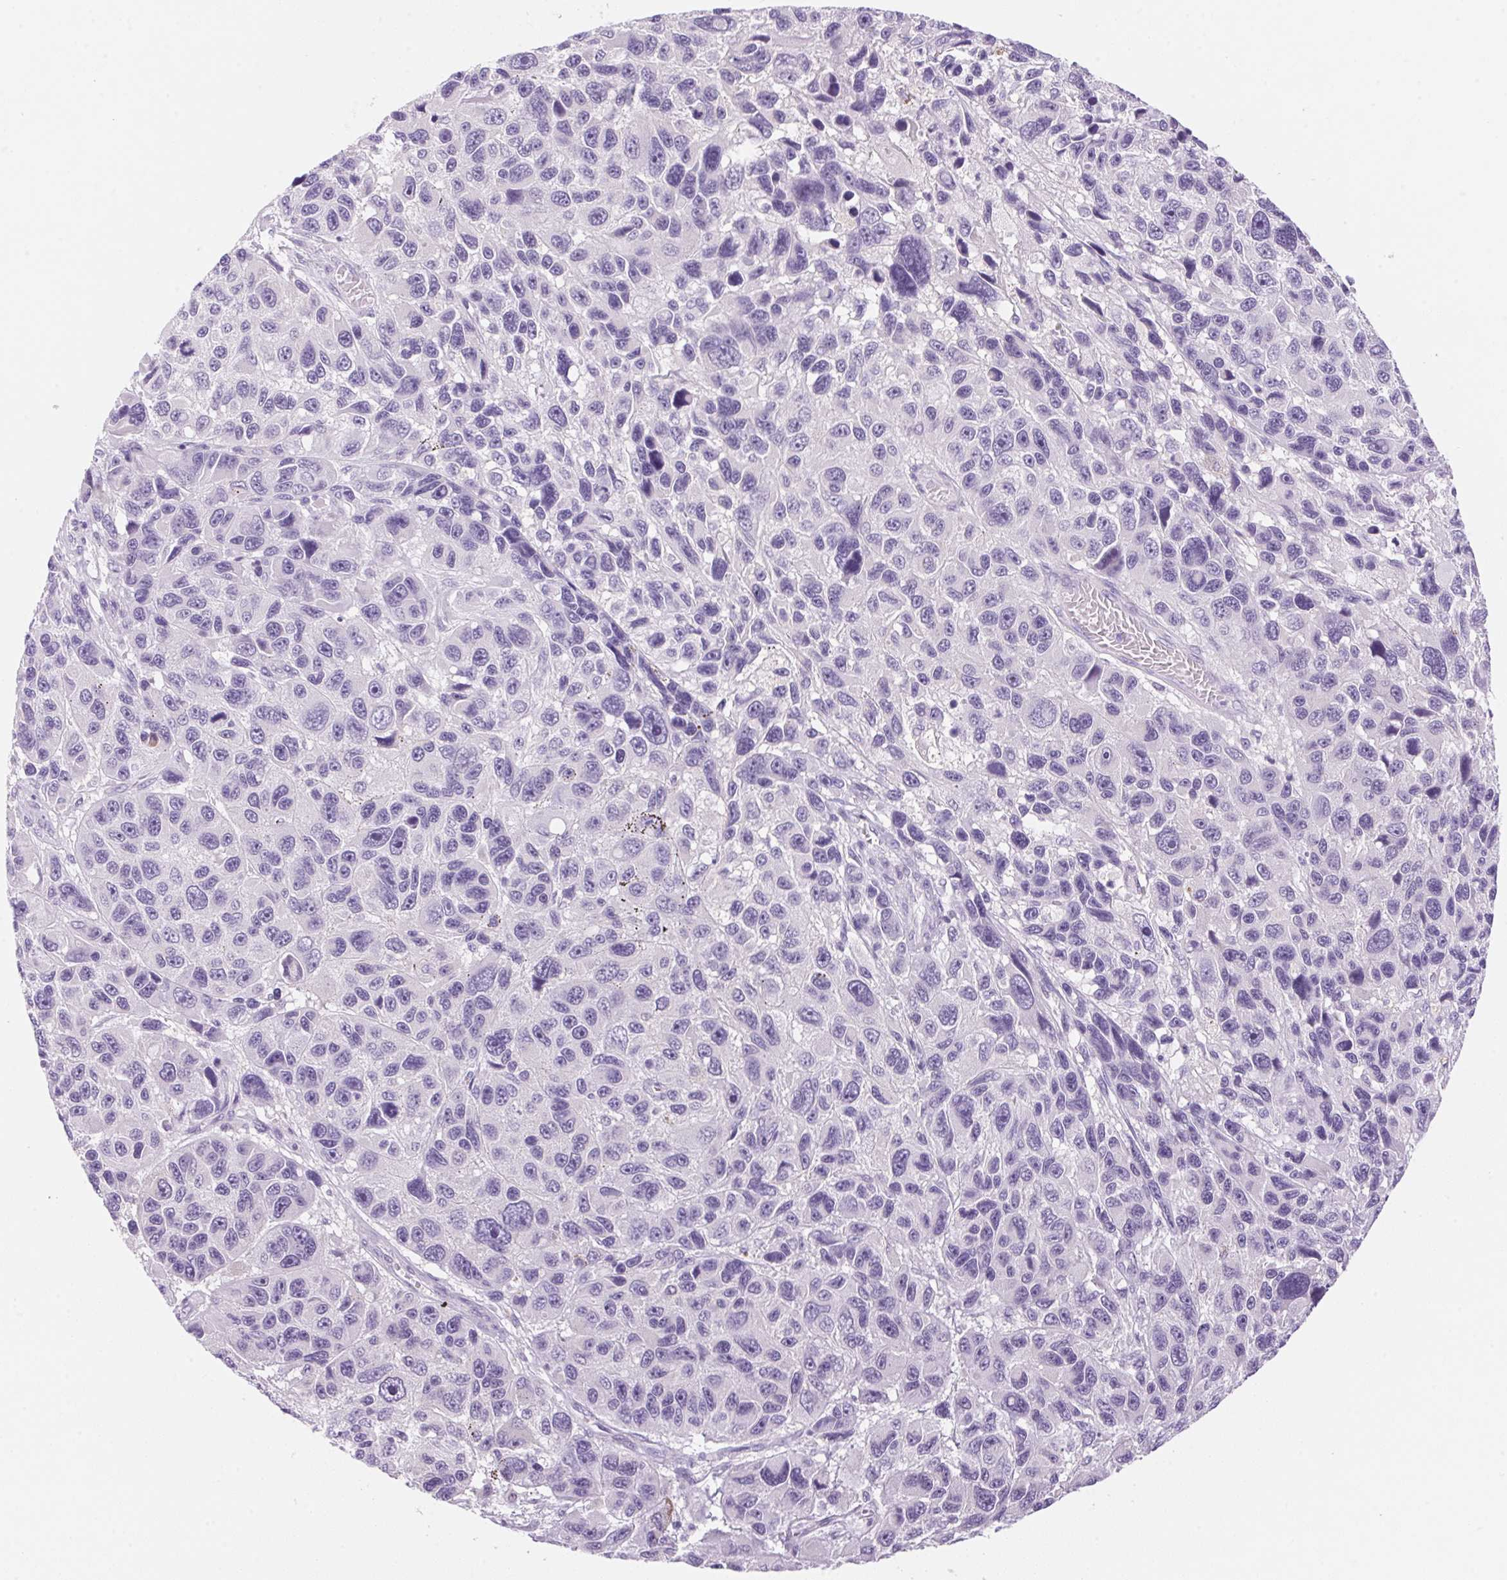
{"staining": {"intensity": "negative", "quantity": "none", "location": "none"}, "tissue": "melanoma", "cell_type": "Tumor cells", "image_type": "cancer", "snomed": [{"axis": "morphology", "description": "Malignant melanoma, NOS"}, {"axis": "topography", "description": "Skin"}], "caption": "Malignant melanoma stained for a protein using immunohistochemistry reveals no staining tumor cells.", "gene": "DHCR24", "patient": {"sex": "male", "age": 53}}